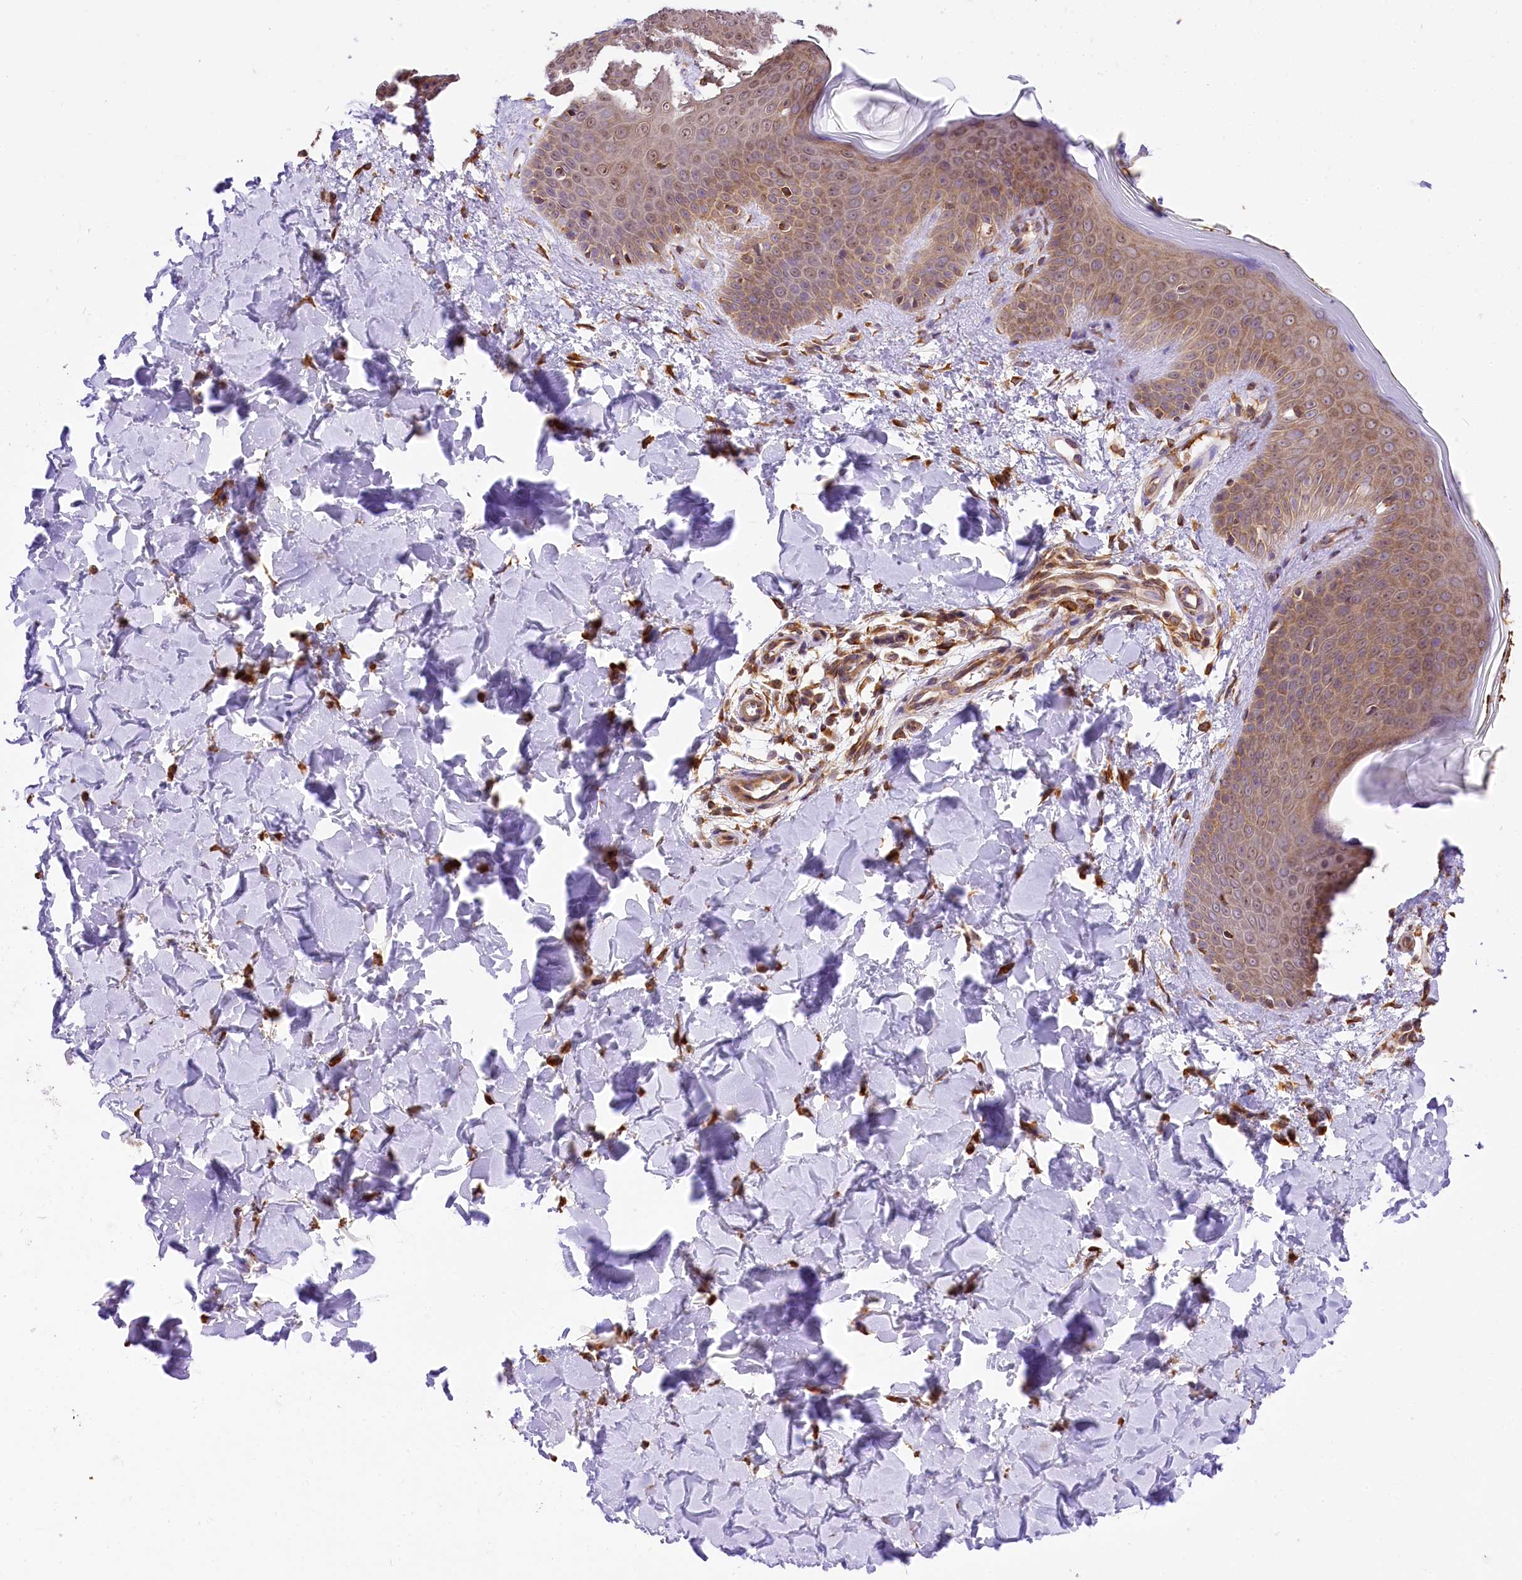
{"staining": {"intensity": "moderate", "quantity": ">75%", "location": "cytoplasmic/membranous"}, "tissue": "skin", "cell_type": "Fibroblasts", "image_type": "normal", "snomed": [{"axis": "morphology", "description": "Normal tissue, NOS"}, {"axis": "topography", "description": "Skin"}], "caption": "DAB immunohistochemical staining of unremarkable human skin displays moderate cytoplasmic/membranous protein expression in about >75% of fibroblasts. Ihc stains the protein in brown and the nuclei are stained blue.", "gene": "PPIP5K2", "patient": {"sex": "male", "age": 36}}